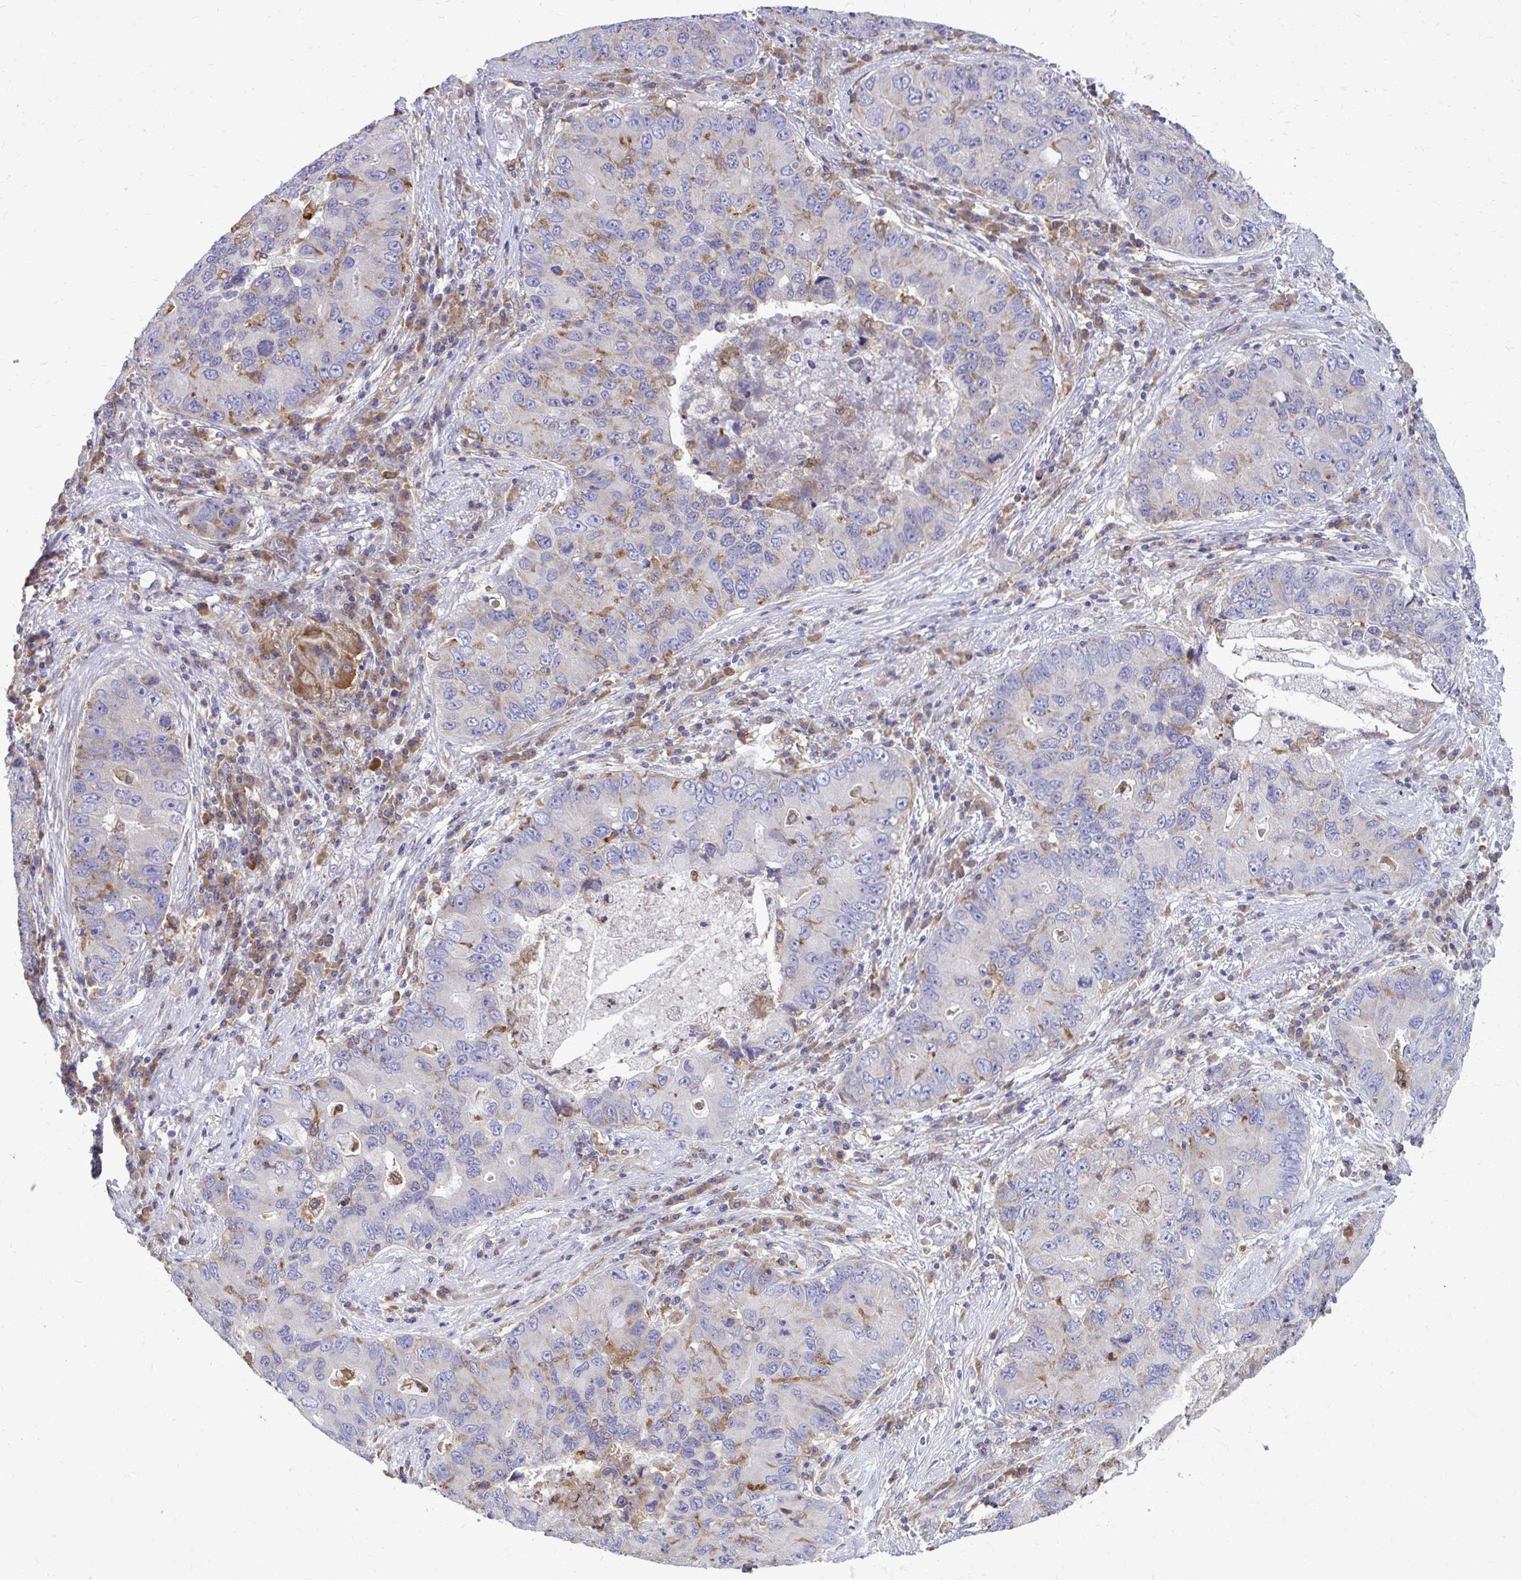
{"staining": {"intensity": "negative", "quantity": "none", "location": "none"}, "tissue": "lung cancer", "cell_type": "Tumor cells", "image_type": "cancer", "snomed": [{"axis": "morphology", "description": "Adenocarcinoma, NOS"}, {"axis": "morphology", "description": "Adenocarcinoma, metastatic, NOS"}, {"axis": "topography", "description": "Lymph node"}, {"axis": "topography", "description": "Lung"}], "caption": "Tumor cells show no significant positivity in lung cancer.", "gene": "ASAP1", "patient": {"sex": "female", "age": 54}}